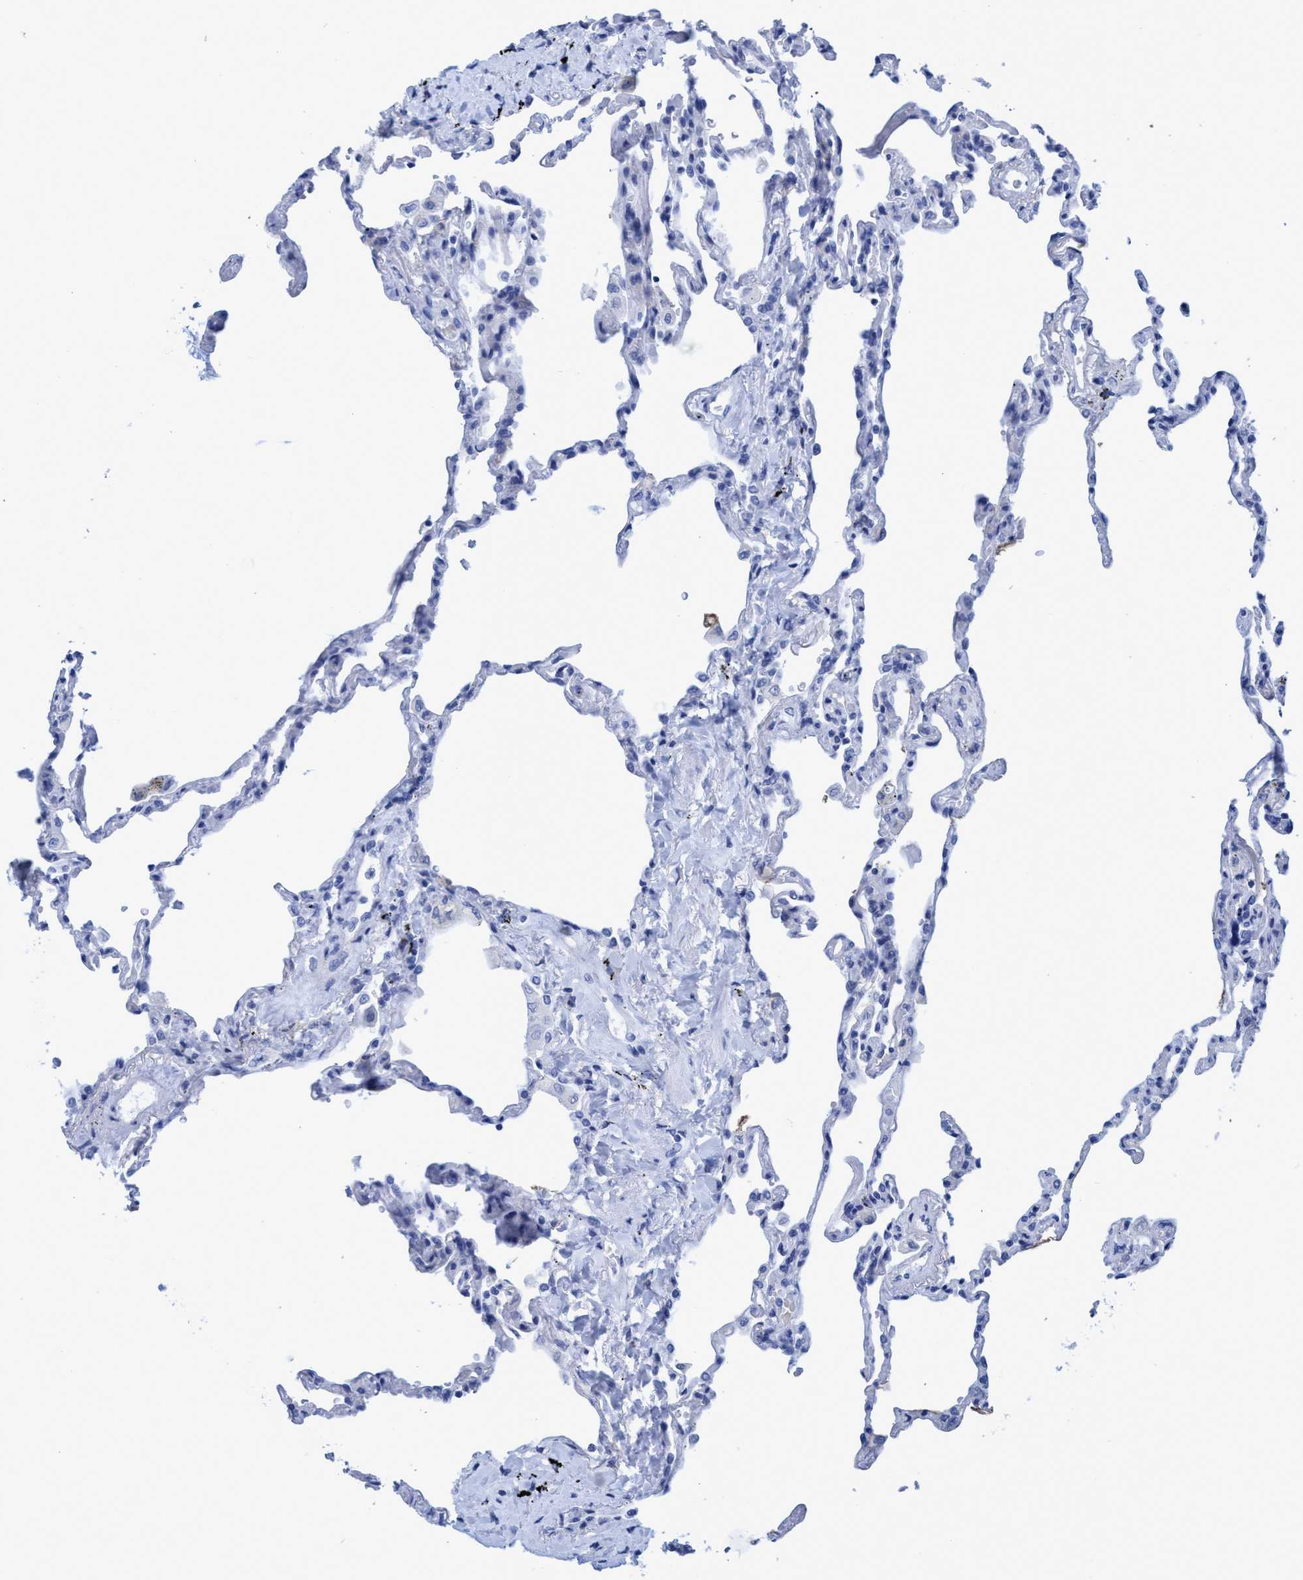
{"staining": {"intensity": "negative", "quantity": "none", "location": "none"}, "tissue": "lung", "cell_type": "Alveolar cells", "image_type": "normal", "snomed": [{"axis": "morphology", "description": "Normal tissue, NOS"}, {"axis": "topography", "description": "Lung"}], "caption": "A histopathology image of human lung is negative for staining in alveolar cells.", "gene": "PLPPR1", "patient": {"sex": "male", "age": 59}}